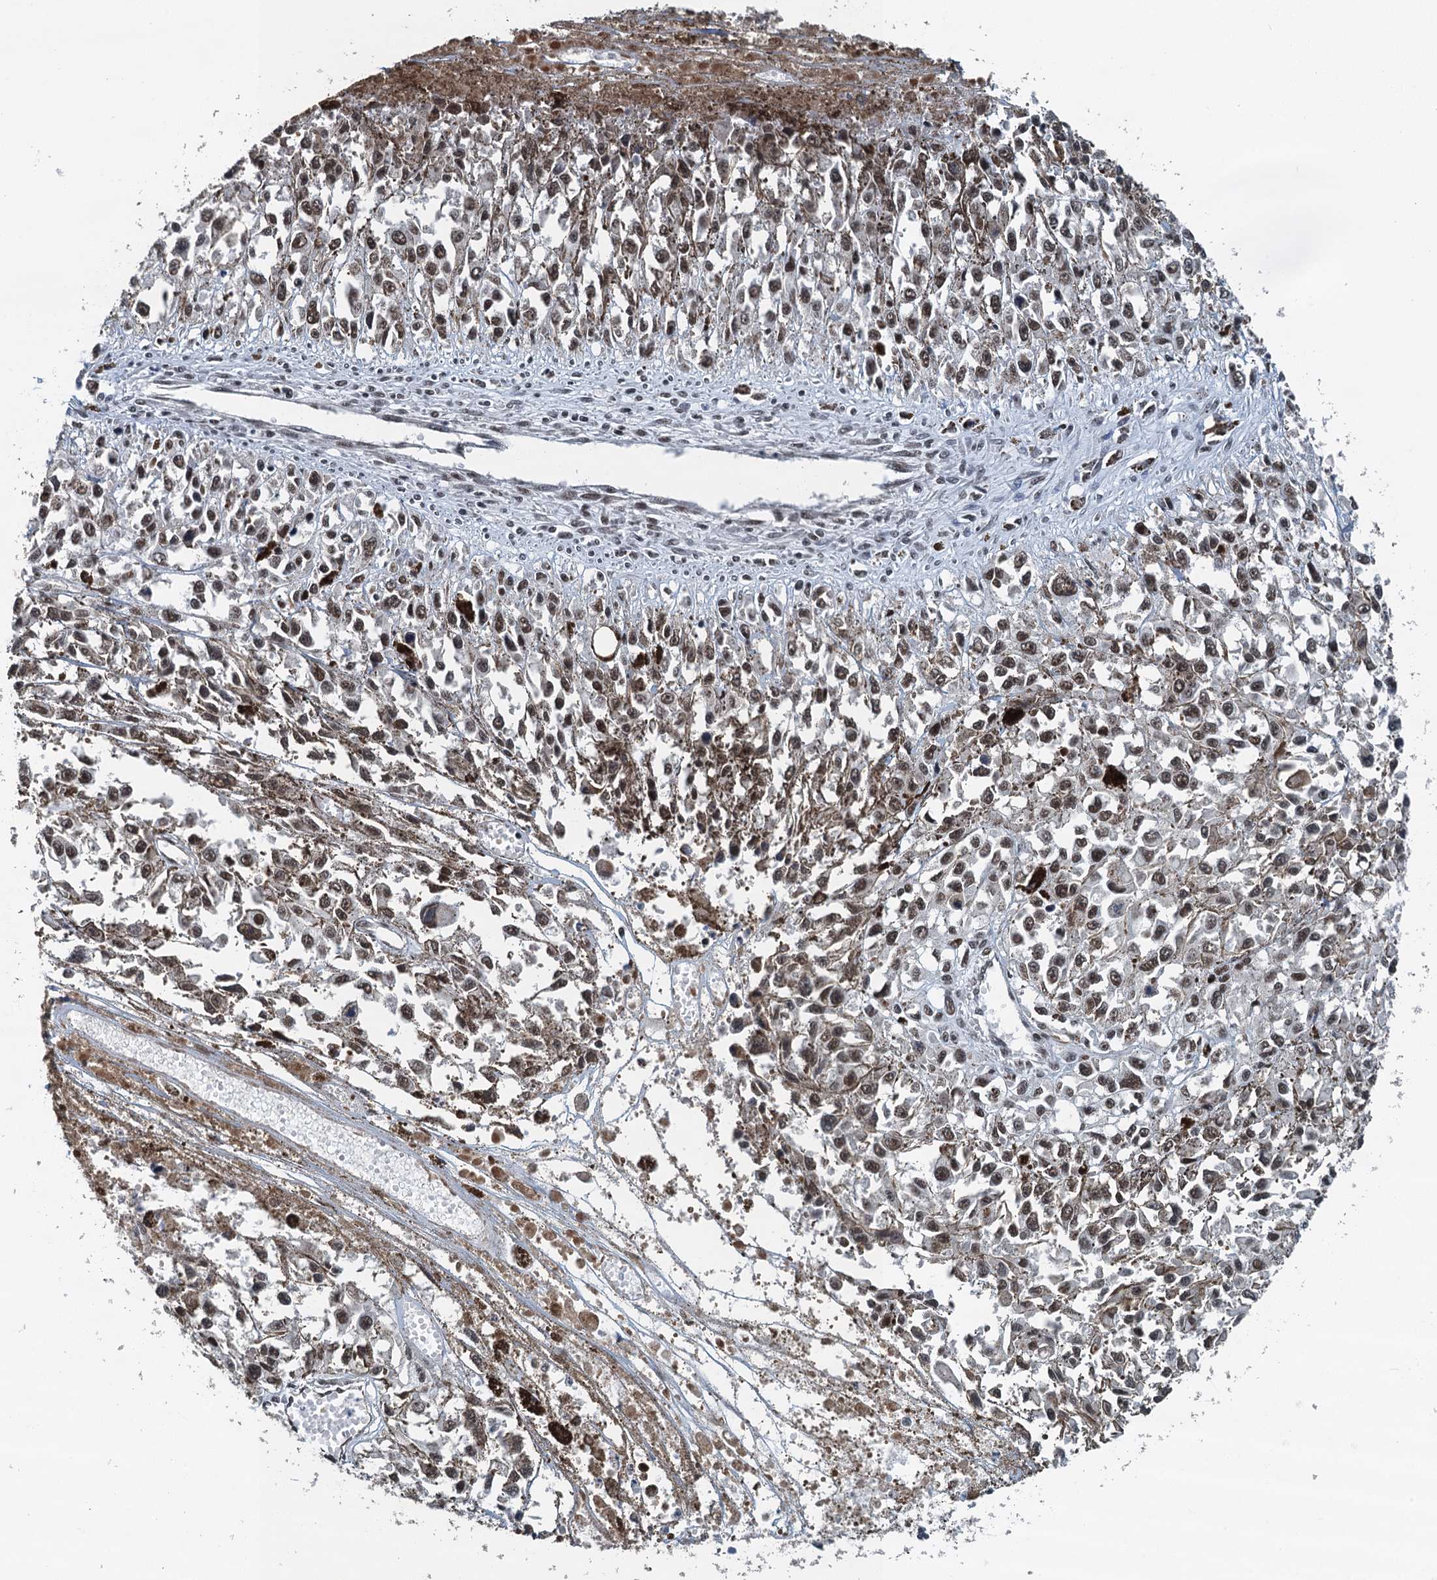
{"staining": {"intensity": "moderate", "quantity": ">75%", "location": "nuclear"}, "tissue": "melanoma", "cell_type": "Tumor cells", "image_type": "cancer", "snomed": [{"axis": "morphology", "description": "Malignant melanoma, Metastatic site"}, {"axis": "topography", "description": "Lymph node"}], "caption": "Immunohistochemical staining of melanoma reveals moderate nuclear protein staining in about >75% of tumor cells. Using DAB (3,3'-diaminobenzidine) (brown) and hematoxylin (blue) stains, captured at high magnification using brightfield microscopy.", "gene": "MTA3", "patient": {"sex": "male", "age": 59}}